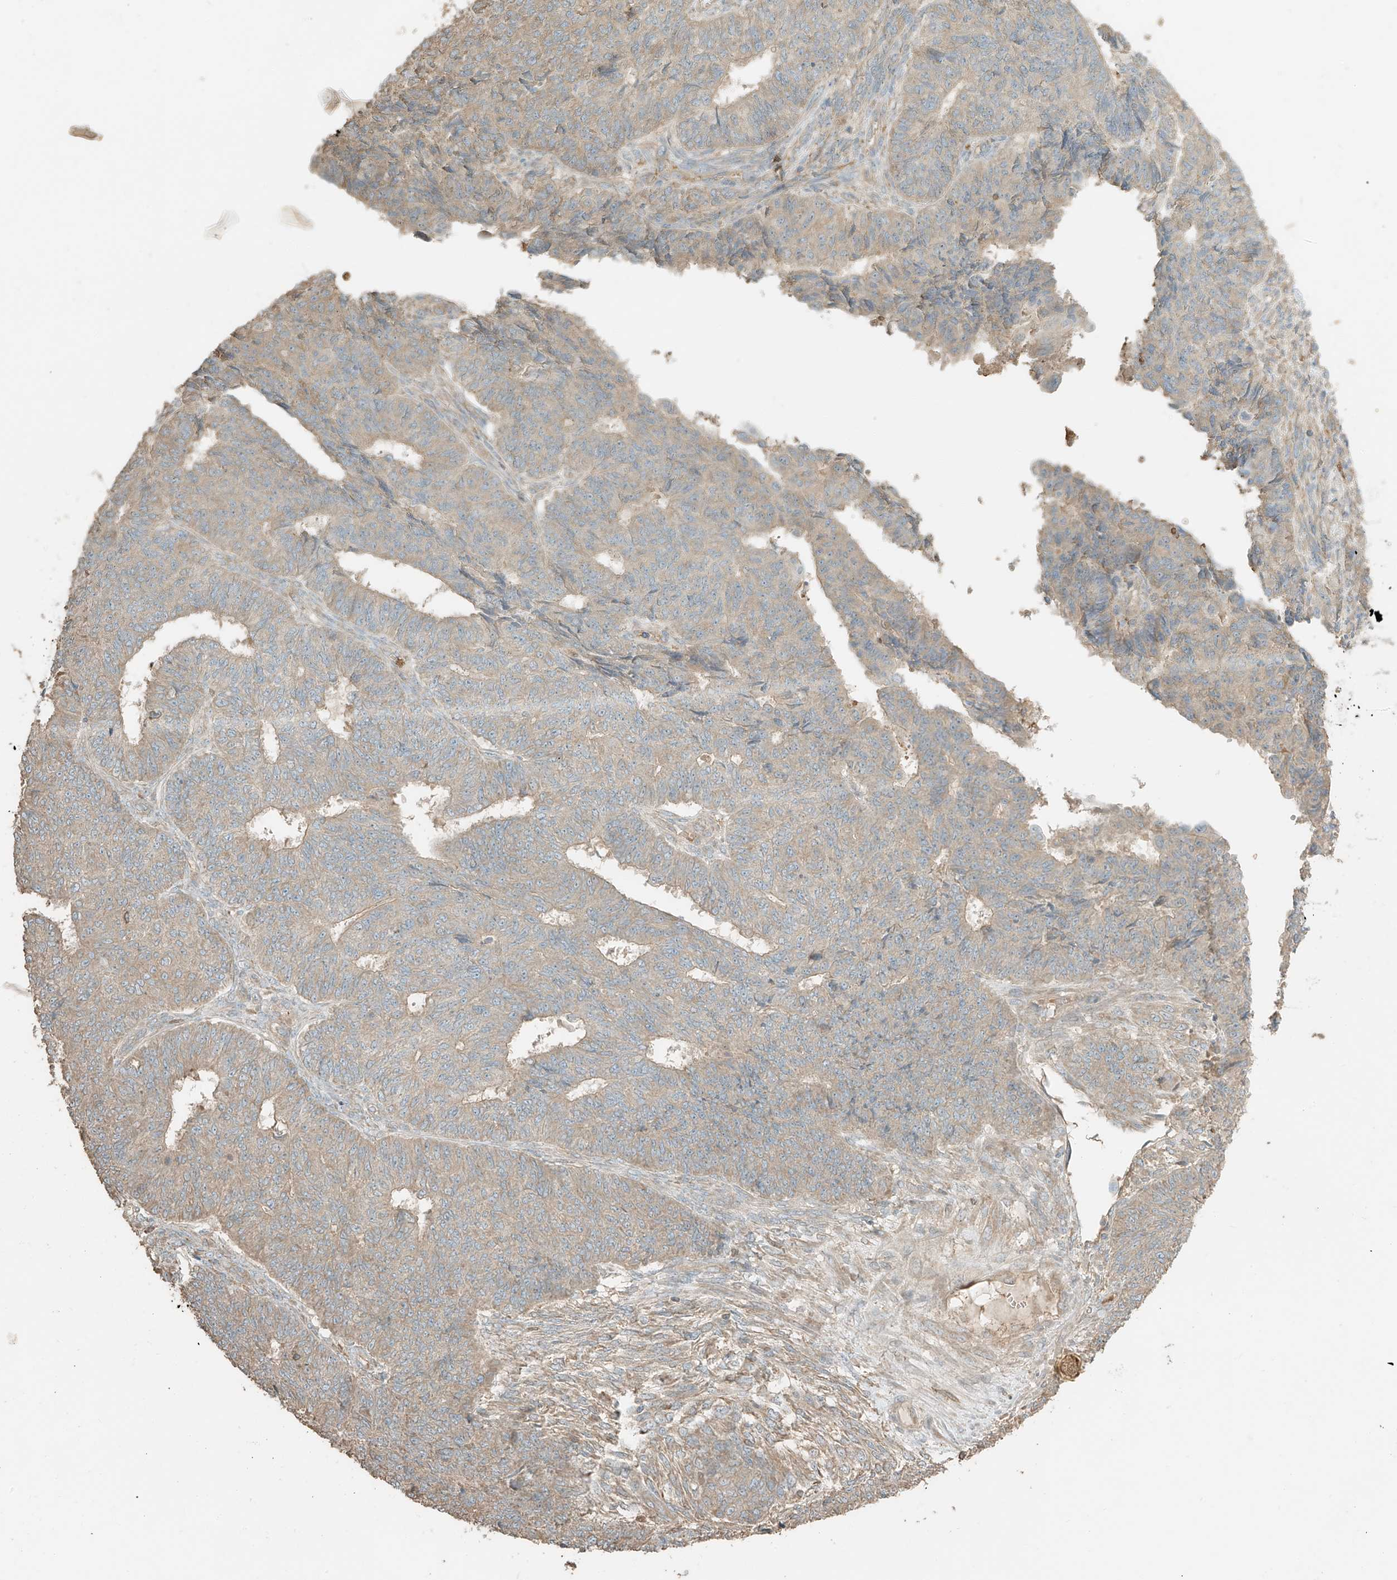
{"staining": {"intensity": "weak", "quantity": "<25%", "location": "cytoplasmic/membranous"}, "tissue": "endometrial cancer", "cell_type": "Tumor cells", "image_type": "cancer", "snomed": [{"axis": "morphology", "description": "Adenocarcinoma, NOS"}, {"axis": "topography", "description": "Endometrium"}], "caption": "Immunohistochemistry (IHC) photomicrograph of endometrial adenocarcinoma stained for a protein (brown), which shows no positivity in tumor cells.", "gene": "RFTN2", "patient": {"sex": "female", "age": 32}}